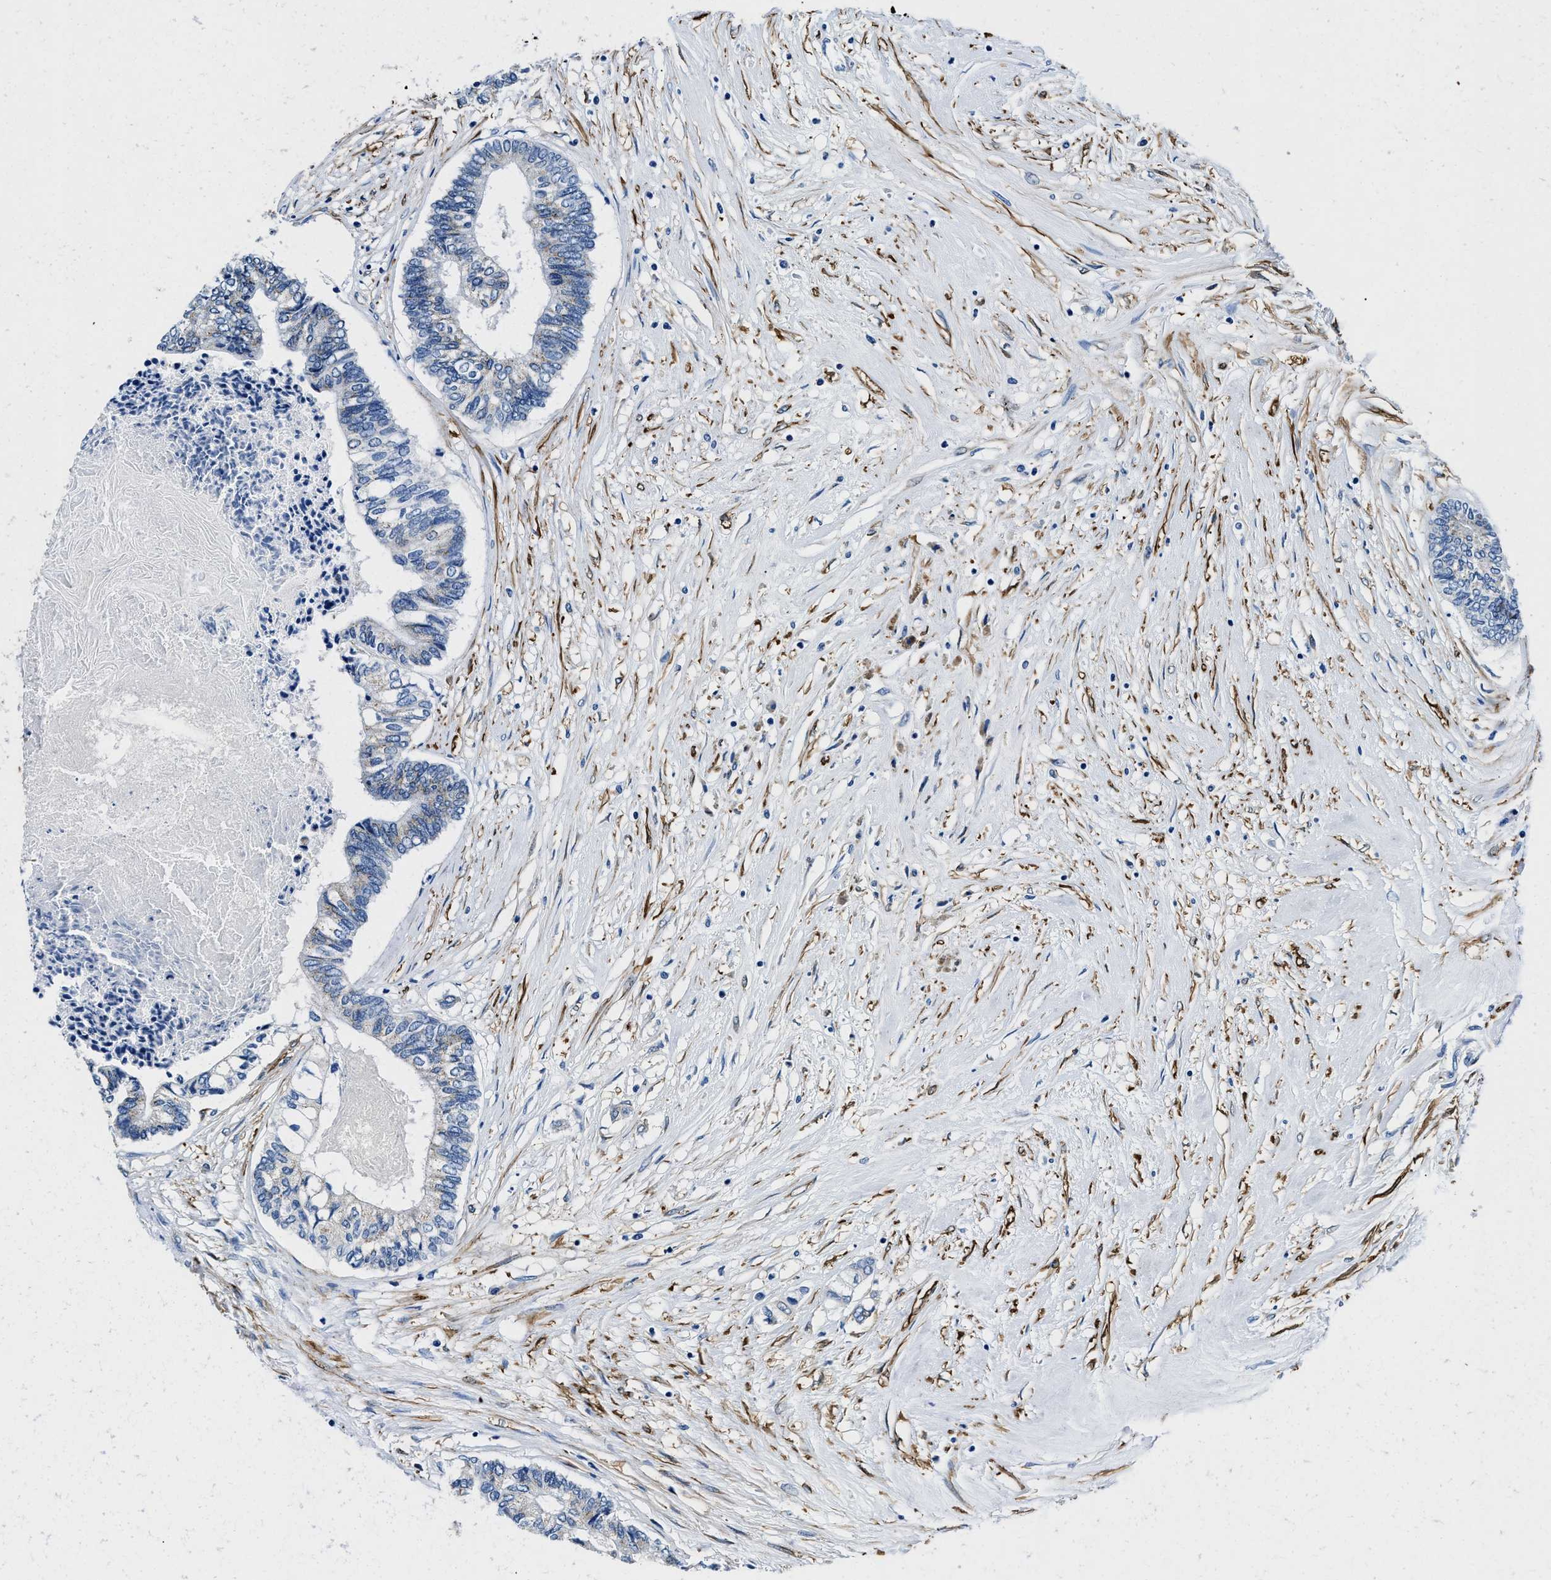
{"staining": {"intensity": "weak", "quantity": "<25%", "location": "cytoplasmic/membranous"}, "tissue": "colorectal cancer", "cell_type": "Tumor cells", "image_type": "cancer", "snomed": [{"axis": "morphology", "description": "Adenocarcinoma, NOS"}, {"axis": "topography", "description": "Rectum"}], "caption": "The image displays no significant expression in tumor cells of colorectal cancer.", "gene": "TEX261", "patient": {"sex": "male", "age": 63}}